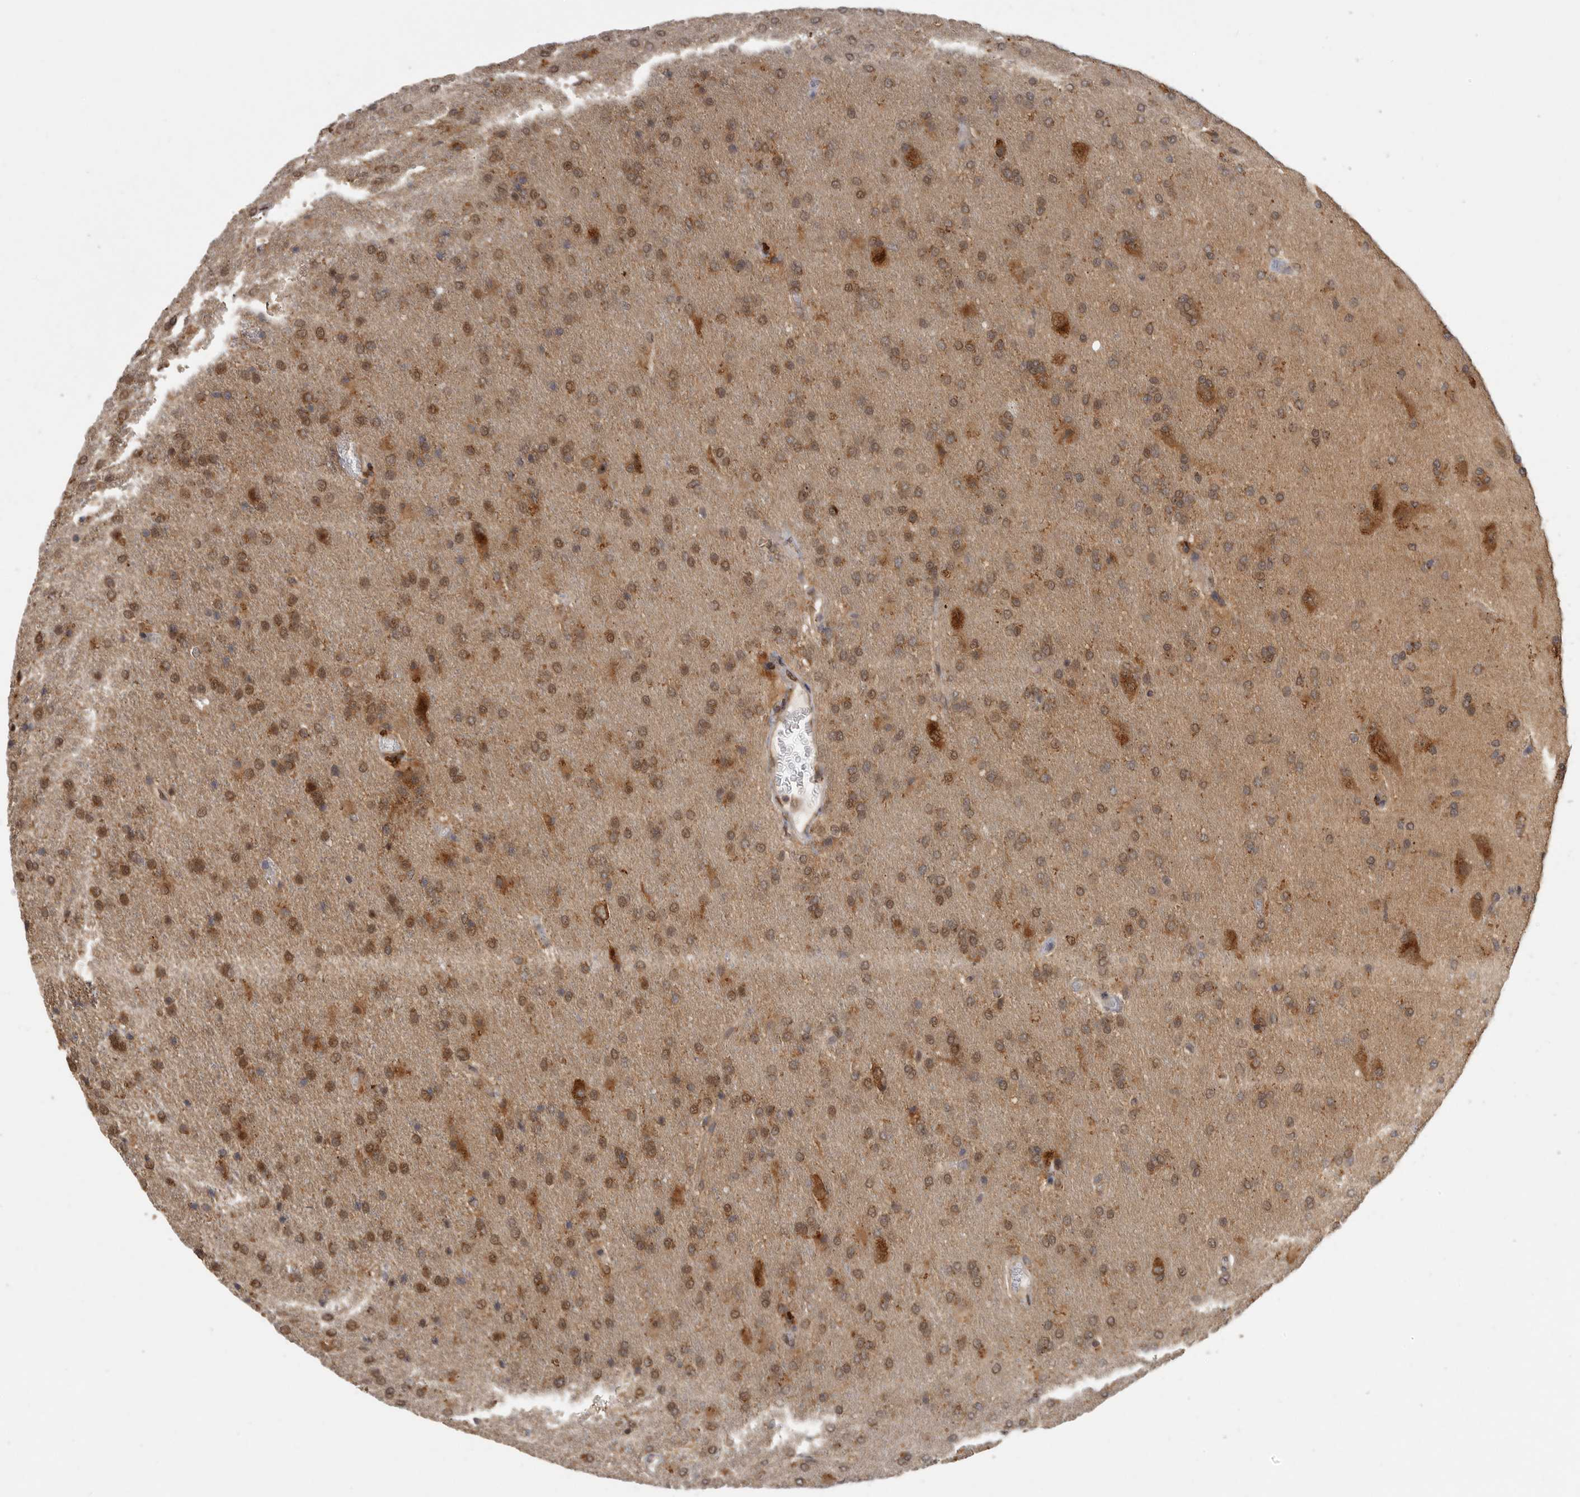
{"staining": {"intensity": "moderate", "quantity": ">75%", "location": "cytoplasmic/membranous,nuclear"}, "tissue": "glioma", "cell_type": "Tumor cells", "image_type": "cancer", "snomed": [{"axis": "morphology", "description": "Glioma, malignant, High grade"}, {"axis": "topography", "description": "Brain"}], "caption": "Malignant high-grade glioma was stained to show a protein in brown. There is medium levels of moderate cytoplasmic/membranous and nuclear positivity in about >75% of tumor cells.", "gene": "CCT8", "patient": {"sex": "male", "age": 72}}